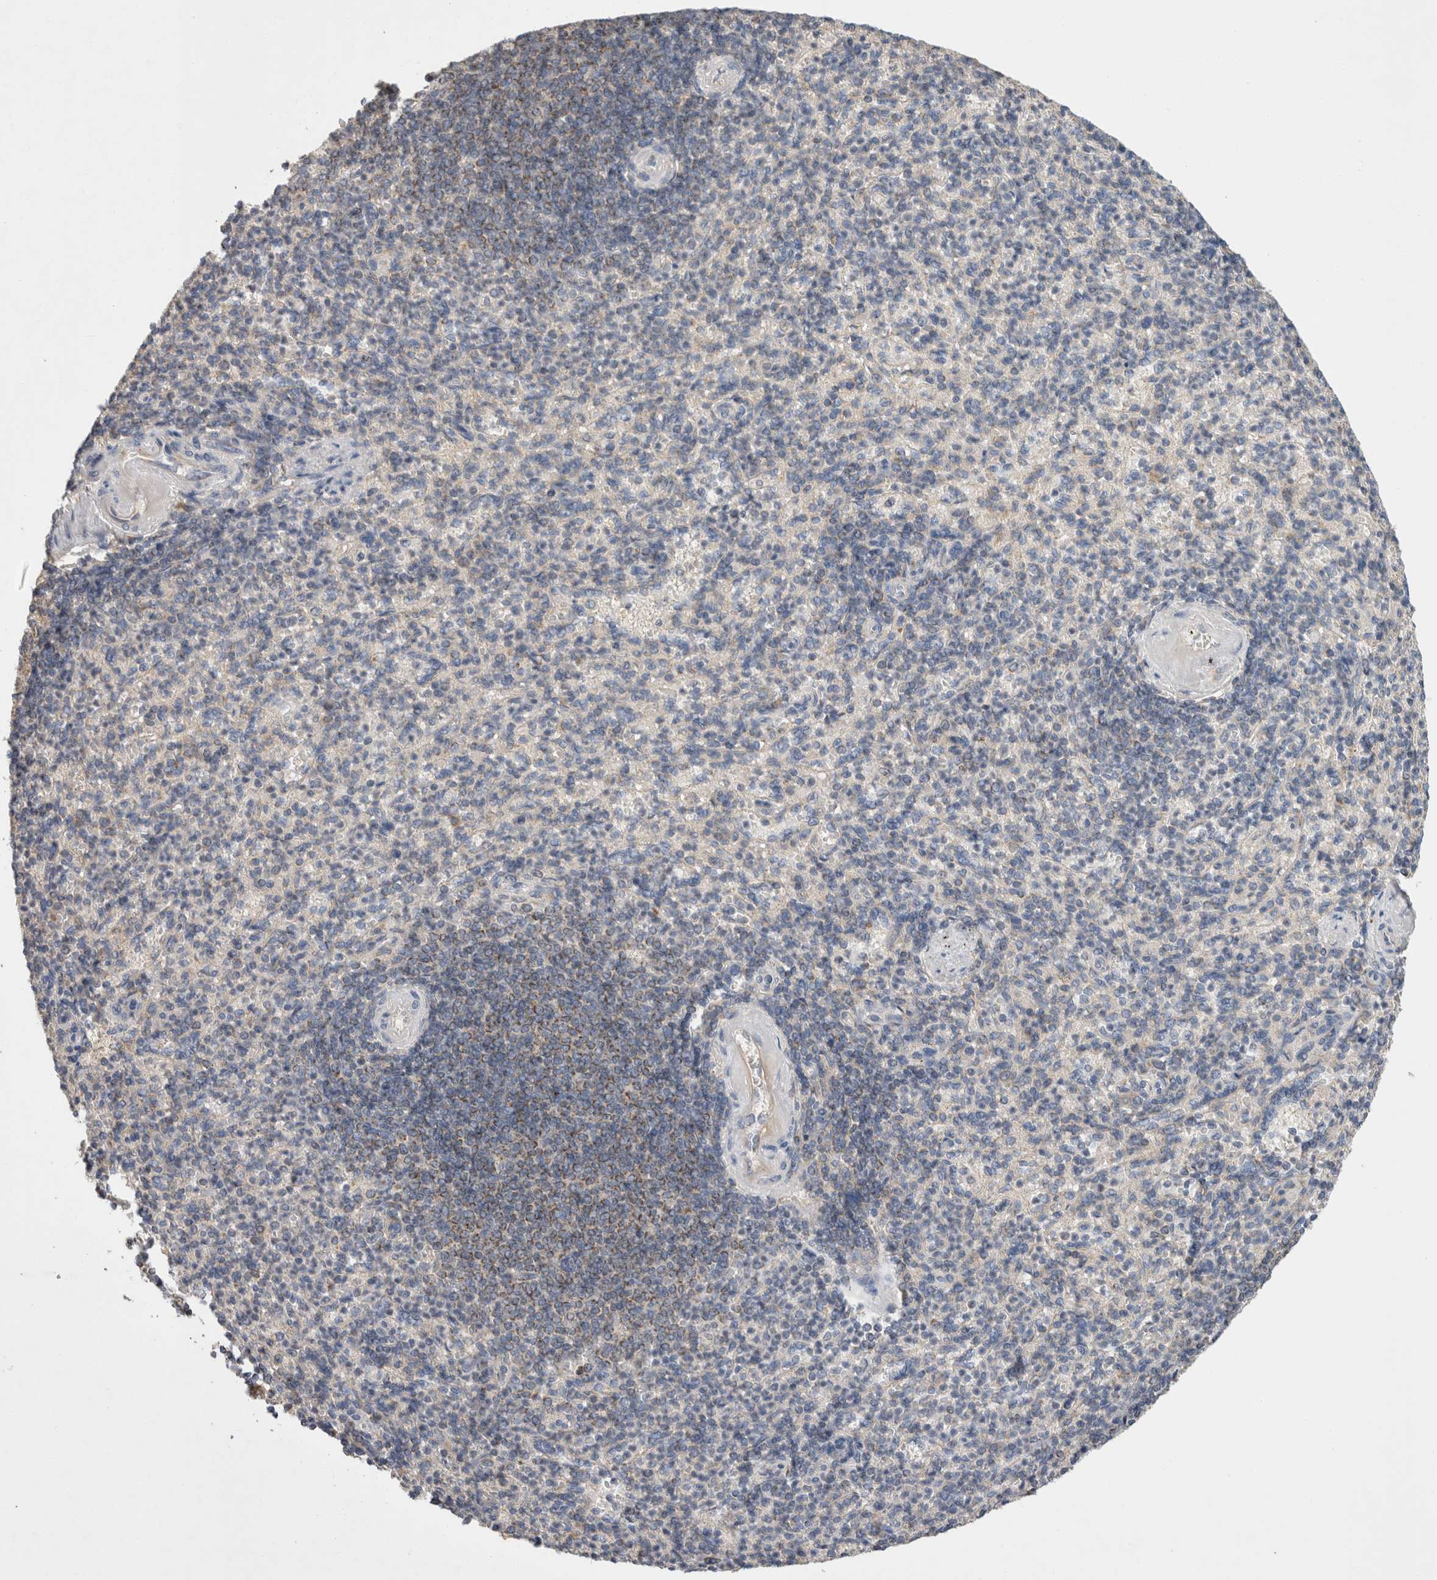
{"staining": {"intensity": "negative", "quantity": "none", "location": "none"}, "tissue": "spleen", "cell_type": "Cells in red pulp", "image_type": "normal", "snomed": [{"axis": "morphology", "description": "Normal tissue, NOS"}, {"axis": "topography", "description": "Spleen"}], "caption": "This is a histopathology image of IHC staining of unremarkable spleen, which shows no positivity in cells in red pulp. The staining was performed using DAB (3,3'-diaminobenzidine) to visualize the protein expression in brown, while the nuclei were stained in blue with hematoxylin (Magnification: 20x).", "gene": "IARS2", "patient": {"sex": "female", "age": 74}}